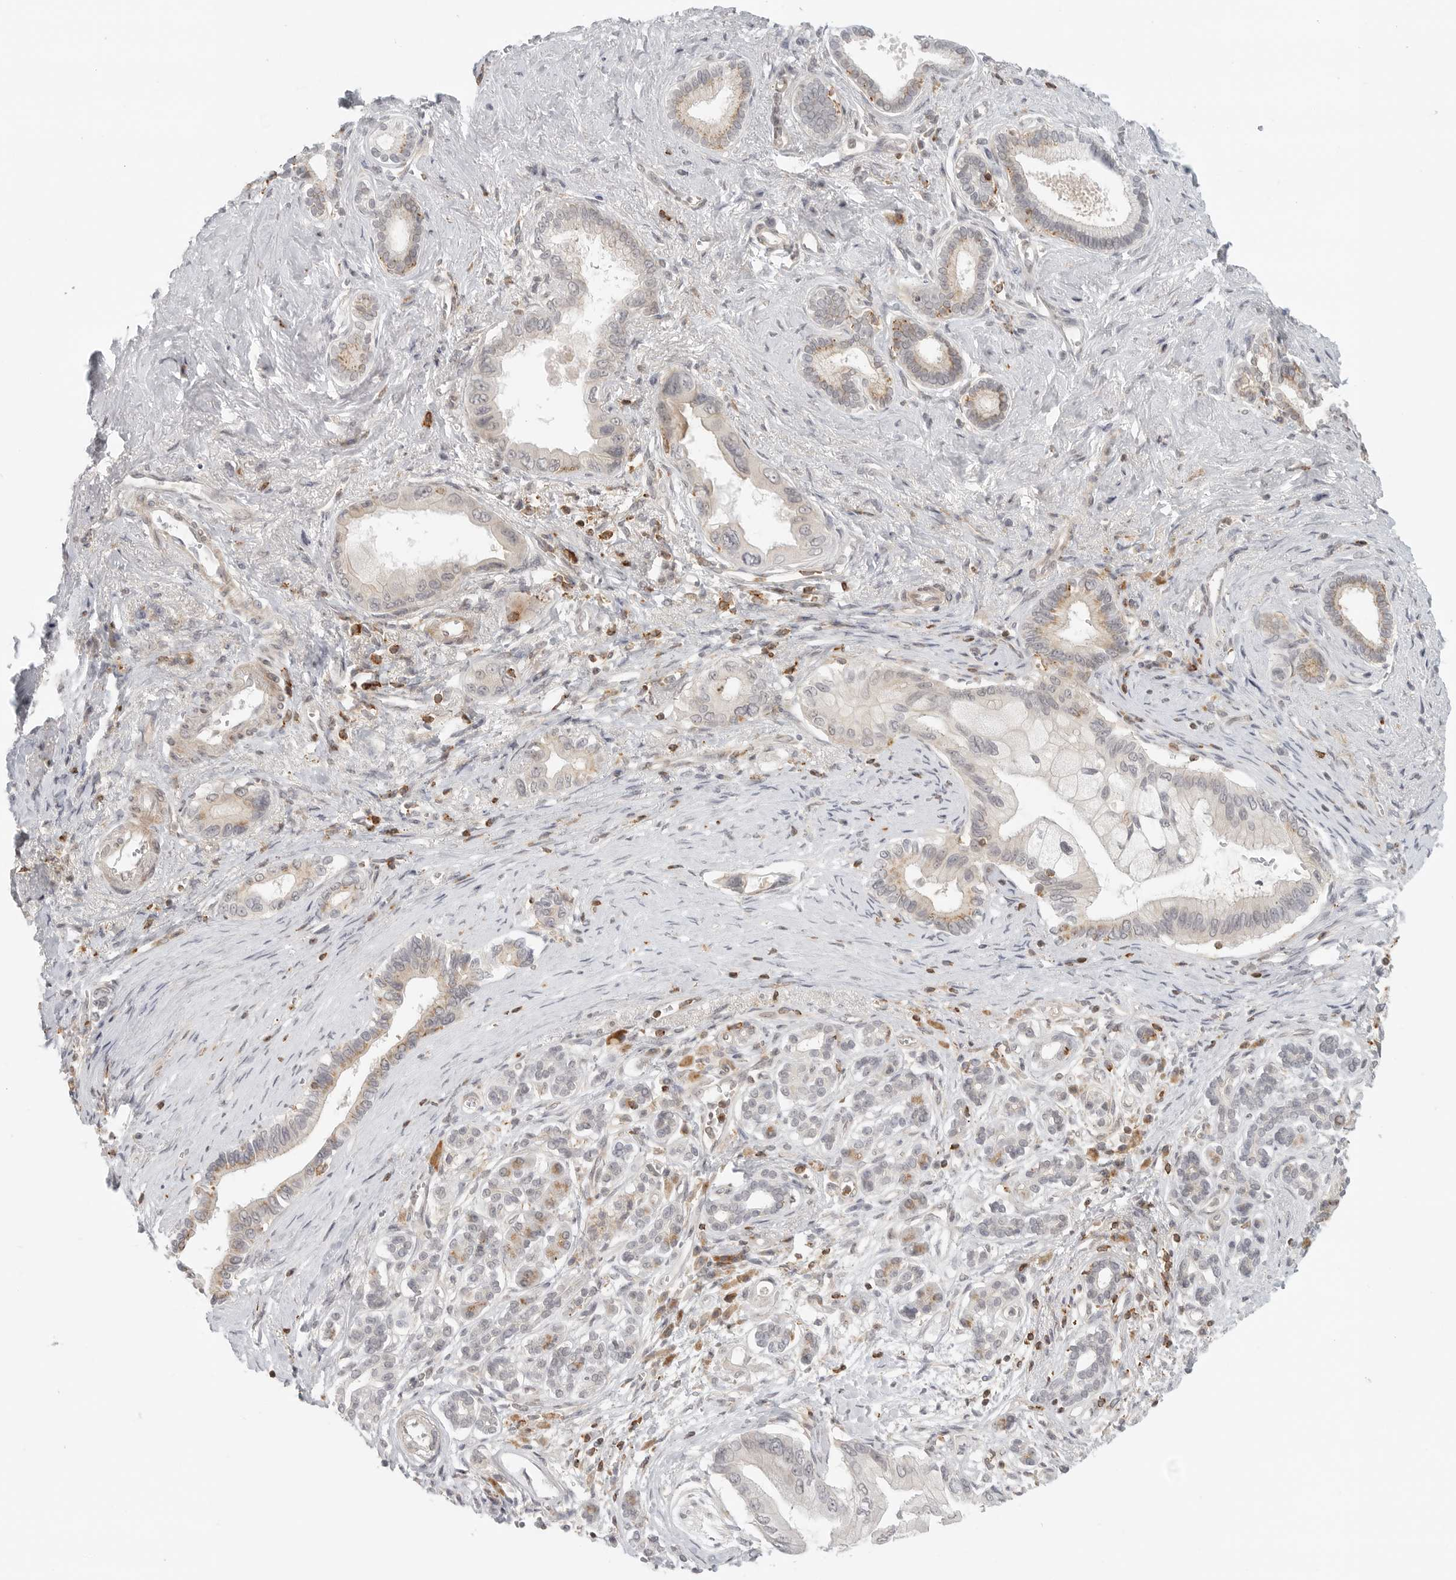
{"staining": {"intensity": "weak", "quantity": "<25%", "location": "cytoplasmic/membranous"}, "tissue": "pancreatic cancer", "cell_type": "Tumor cells", "image_type": "cancer", "snomed": [{"axis": "morphology", "description": "Adenocarcinoma, NOS"}, {"axis": "topography", "description": "Pancreas"}], "caption": "Immunohistochemistry (IHC) histopathology image of human adenocarcinoma (pancreatic) stained for a protein (brown), which reveals no staining in tumor cells.", "gene": "SH3KBP1", "patient": {"sex": "male", "age": 78}}